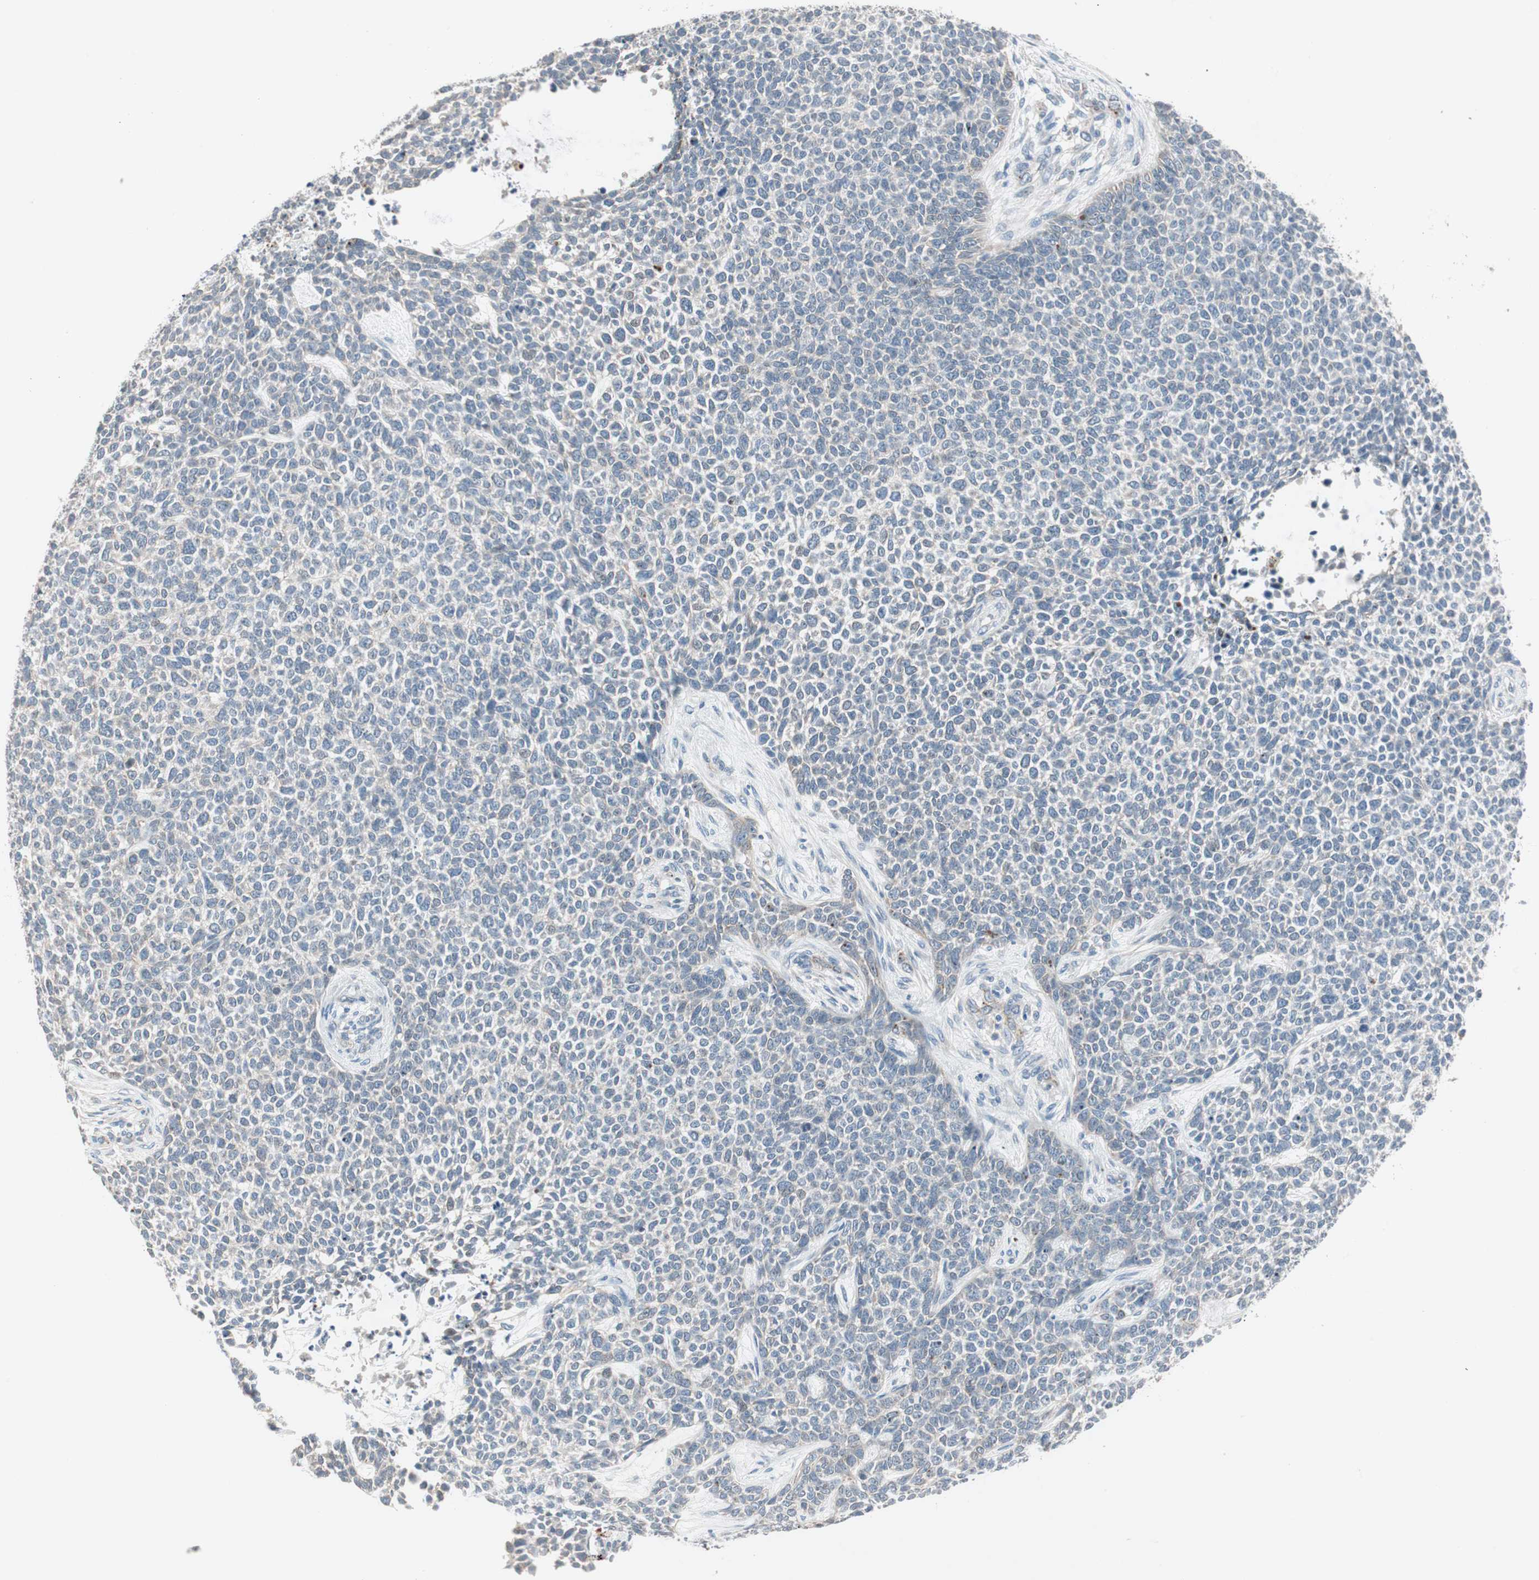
{"staining": {"intensity": "negative", "quantity": "none", "location": "none"}, "tissue": "skin cancer", "cell_type": "Tumor cells", "image_type": "cancer", "snomed": [{"axis": "morphology", "description": "Basal cell carcinoma"}, {"axis": "topography", "description": "Skin"}], "caption": "Immunohistochemistry (IHC) image of neoplastic tissue: human skin cancer (basal cell carcinoma) stained with DAB (3,3'-diaminobenzidine) reveals no significant protein staining in tumor cells.", "gene": "FGFR4", "patient": {"sex": "female", "age": 84}}